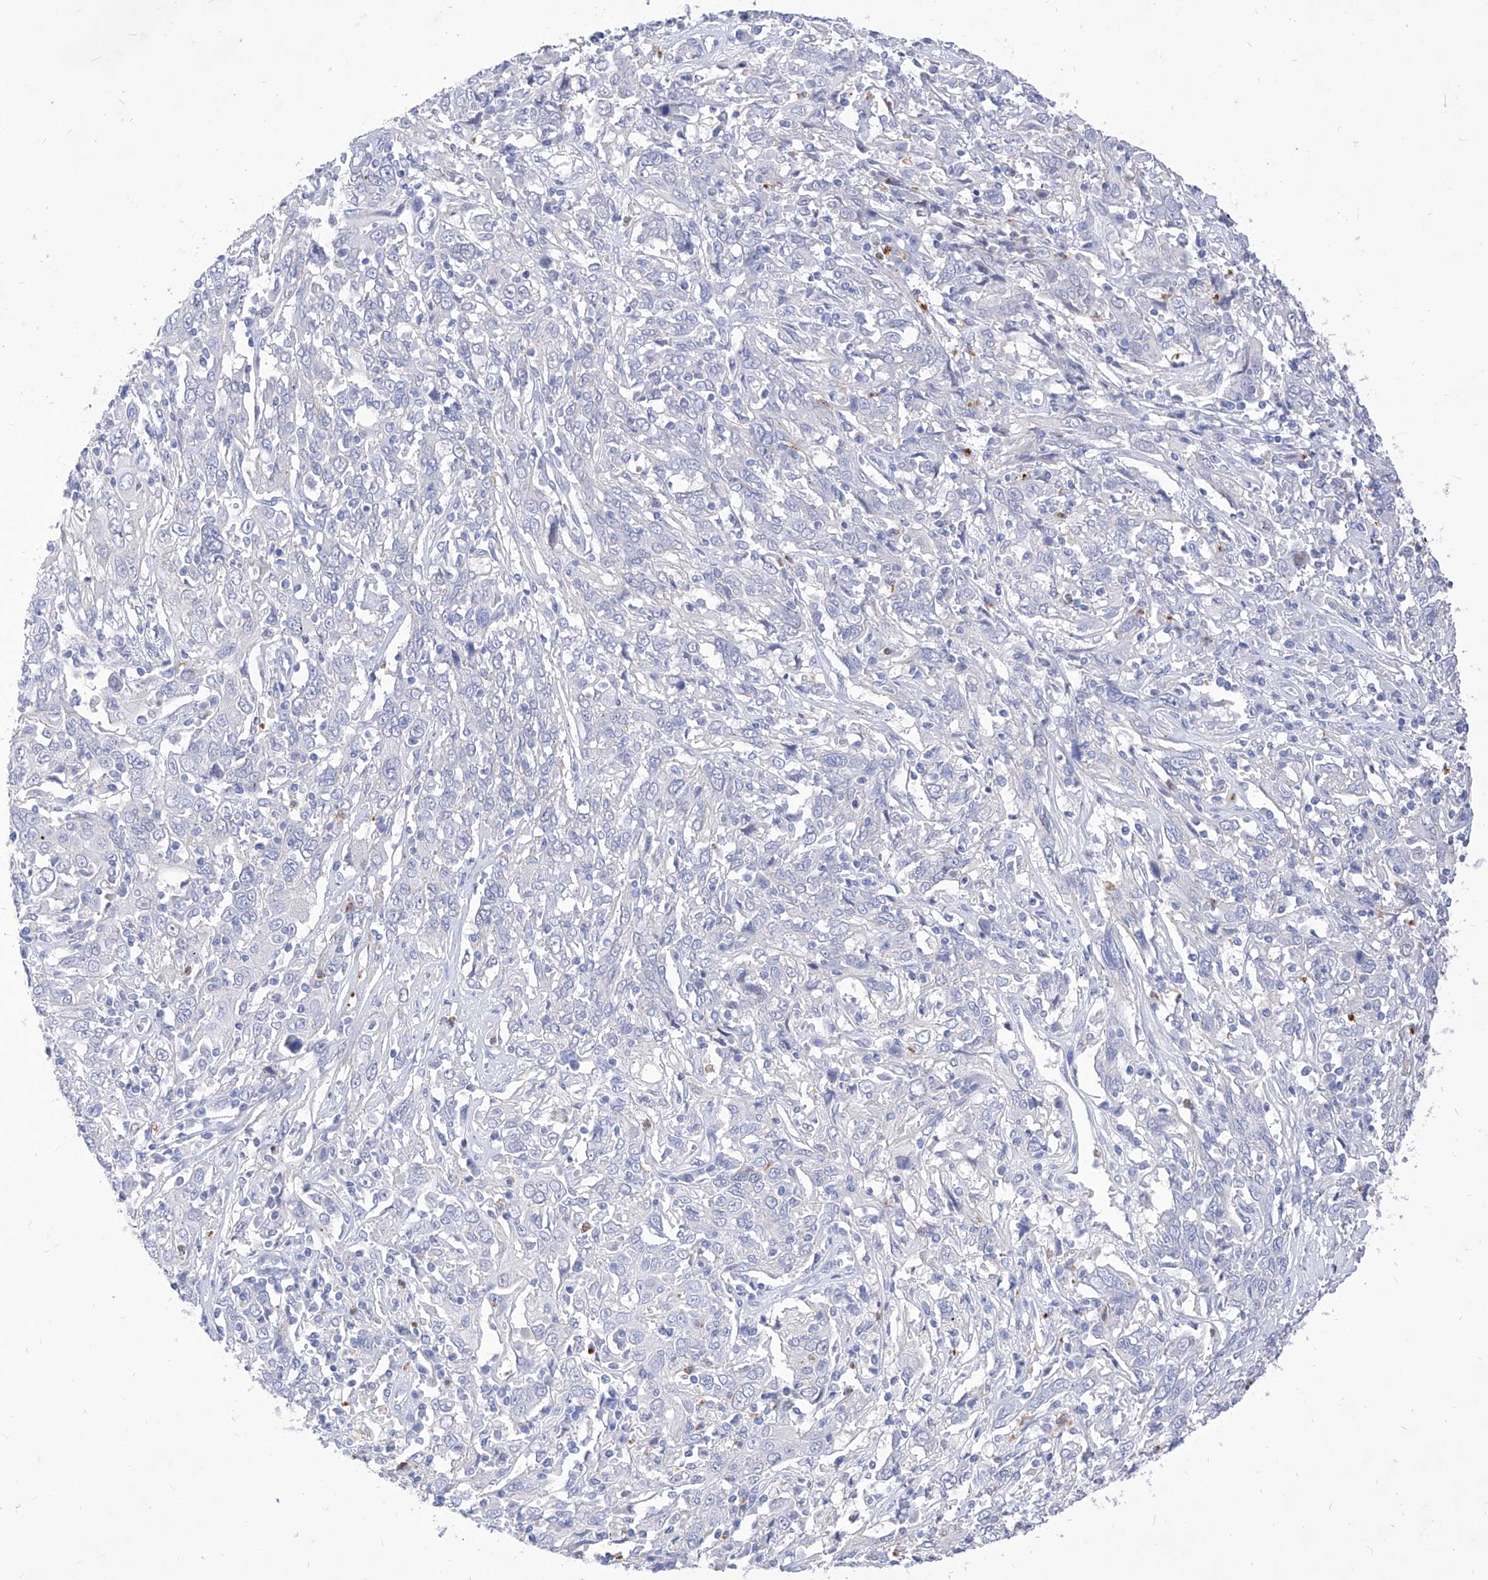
{"staining": {"intensity": "negative", "quantity": "none", "location": "none"}, "tissue": "cervical cancer", "cell_type": "Tumor cells", "image_type": "cancer", "snomed": [{"axis": "morphology", "description": "Squamous cell carcinoma, NOS"}, {"axis": "topography", "description": "Cervix"}], "caption": "An immunohistochemistry image of cervical cancer (squamous cell carcinoma) is shown. There is no staining in tumor cells of cervical cancer (squamous cell carcinoma).", "gene": "VAX1", "patient": {"sex": "female", "age": 46}}